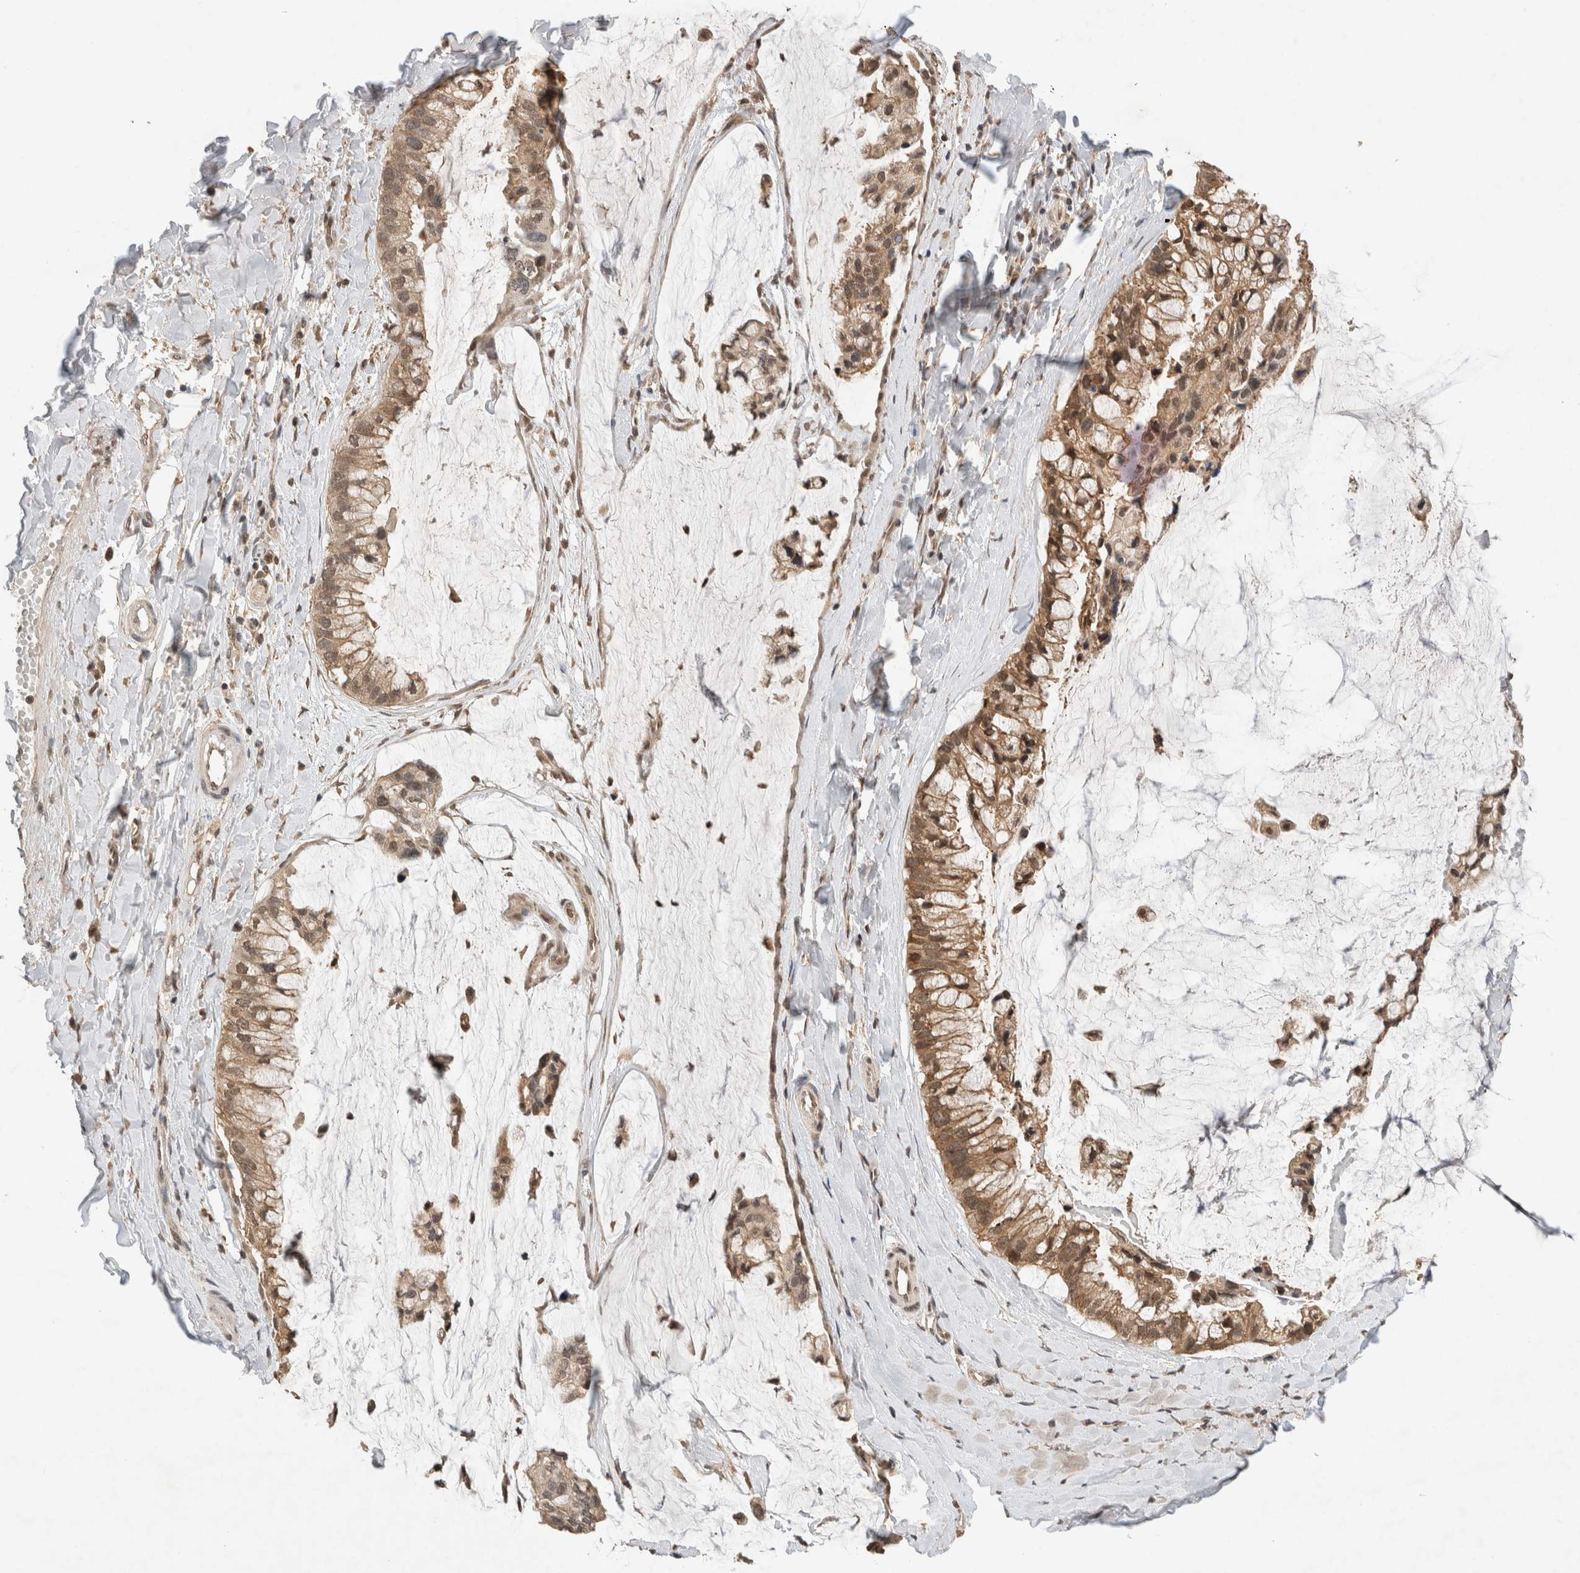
{"staining": {"intensity": "moderate", "quantity": ">75%", "location": "cytoplasmic/membranous,nuclear"}, "tissue": "ovarian cancer", "cell_type": "Tumor cells", "image_type": "cancer", "snomed": [{"axis": "morphology", "description": "Cystadenocarcinoma, mucinous, NOS"}, {"axis": "topography", "description": "Ovary"}], "caption": "A high-resolution micrograph shows immunohistochemistry staining of ovarian cancer, which shows moderate cytoplasmic/membranous and nuclear expression in about >75% of tumor cells.", "gene": "C1orf21", "patient": {"sex": "female", "age": 39}}